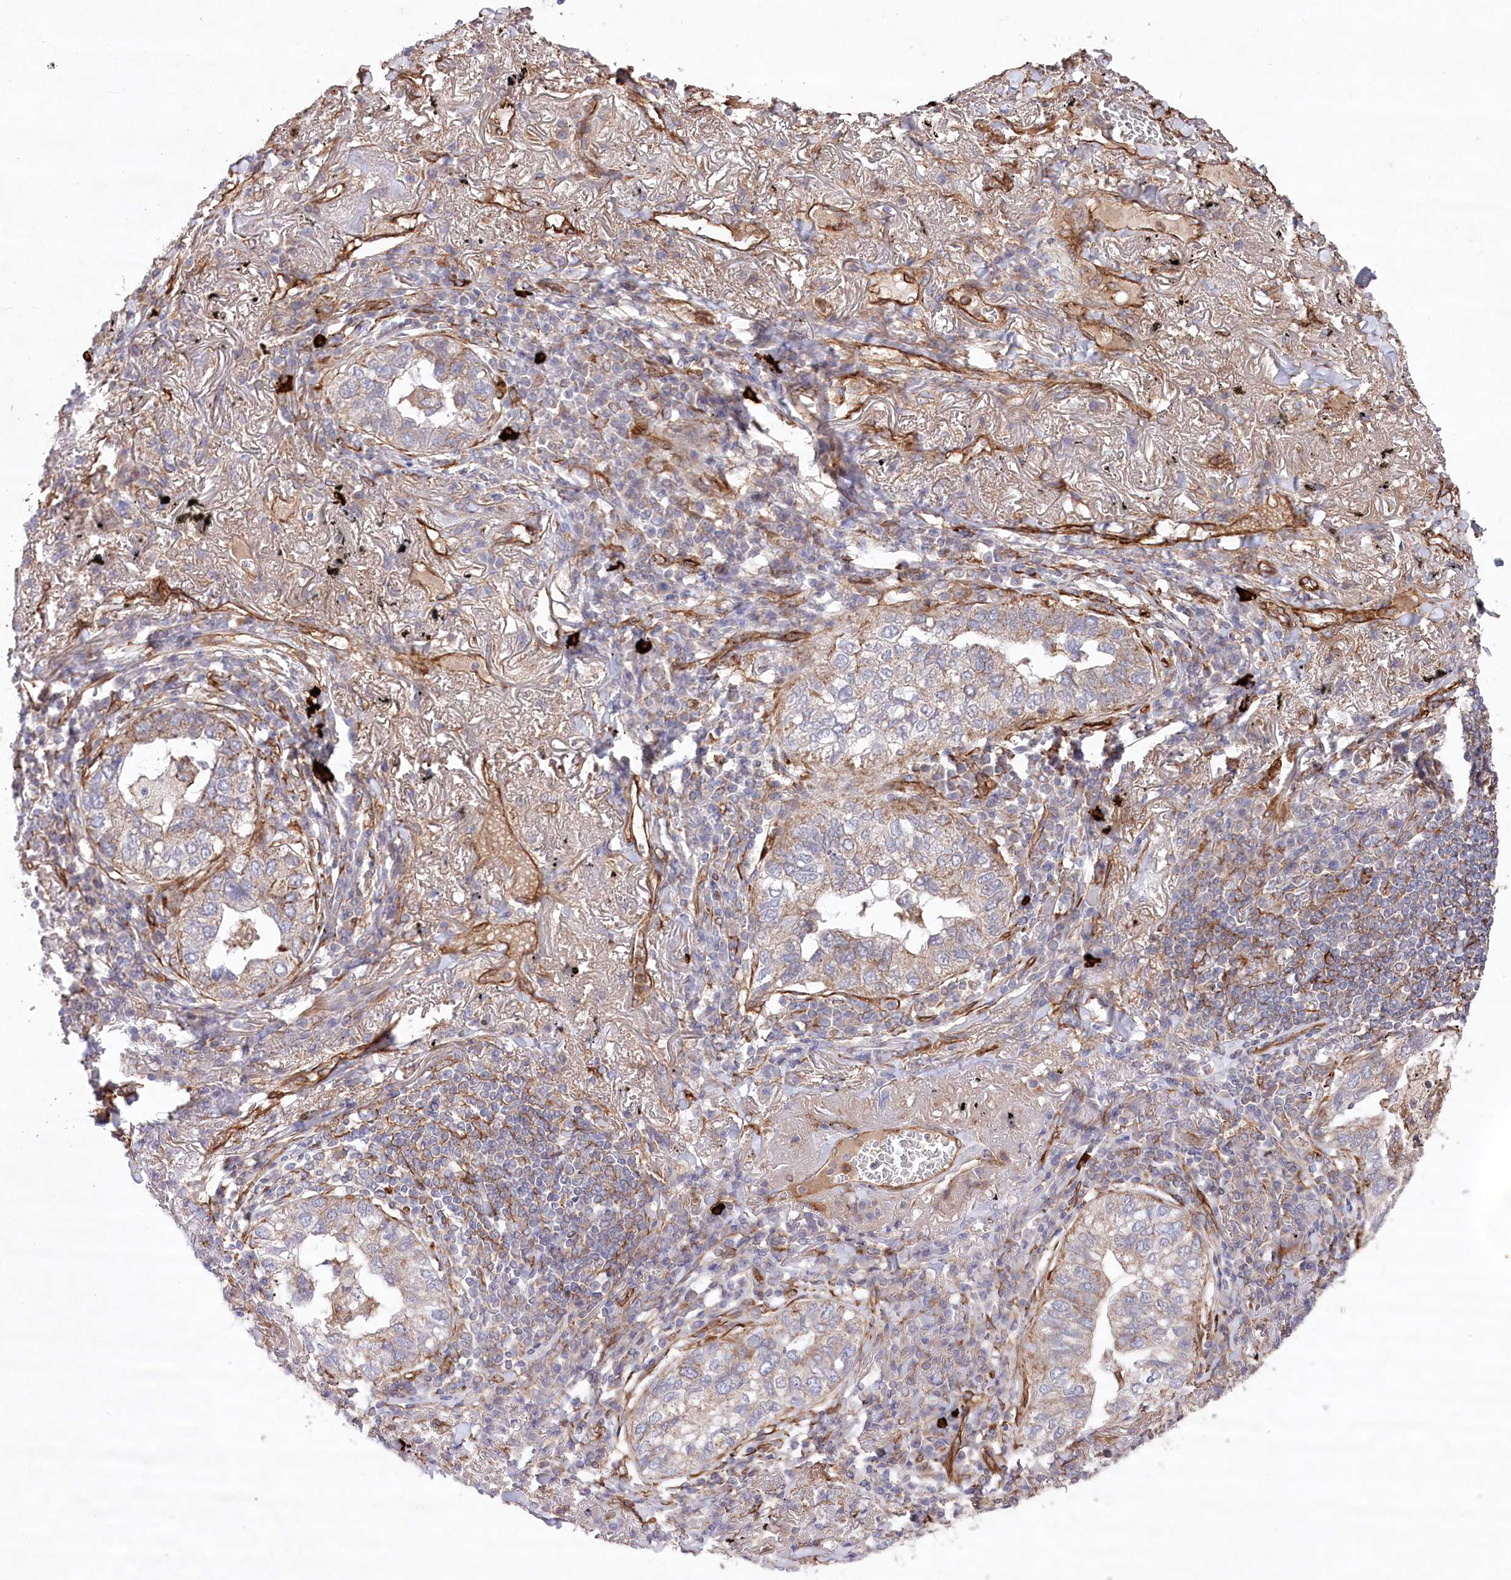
{"staining": {"intensity": "weak", "quantity": "25%-75%", "location": "cytoplasmic/membranous"}, "tissue": "lung cancer", "cell_type": "Tumor cells", "image_type": "cancer", "snomed": [{"axis": "morphology", "description": "Adenocarcinoma, NOS"}, {"axis": "topography", "description": "Lung"}], "caption": "Adenocarcinoma (lung) tissue displays weak cytoplasmic/membranous positivity in approximately 25%-75% of tumor cells (DAB = brown stain, brightfield microscopy at high magnification).", "gene": "MTPAP", "patient": {"sex": "male", "age": 65}}